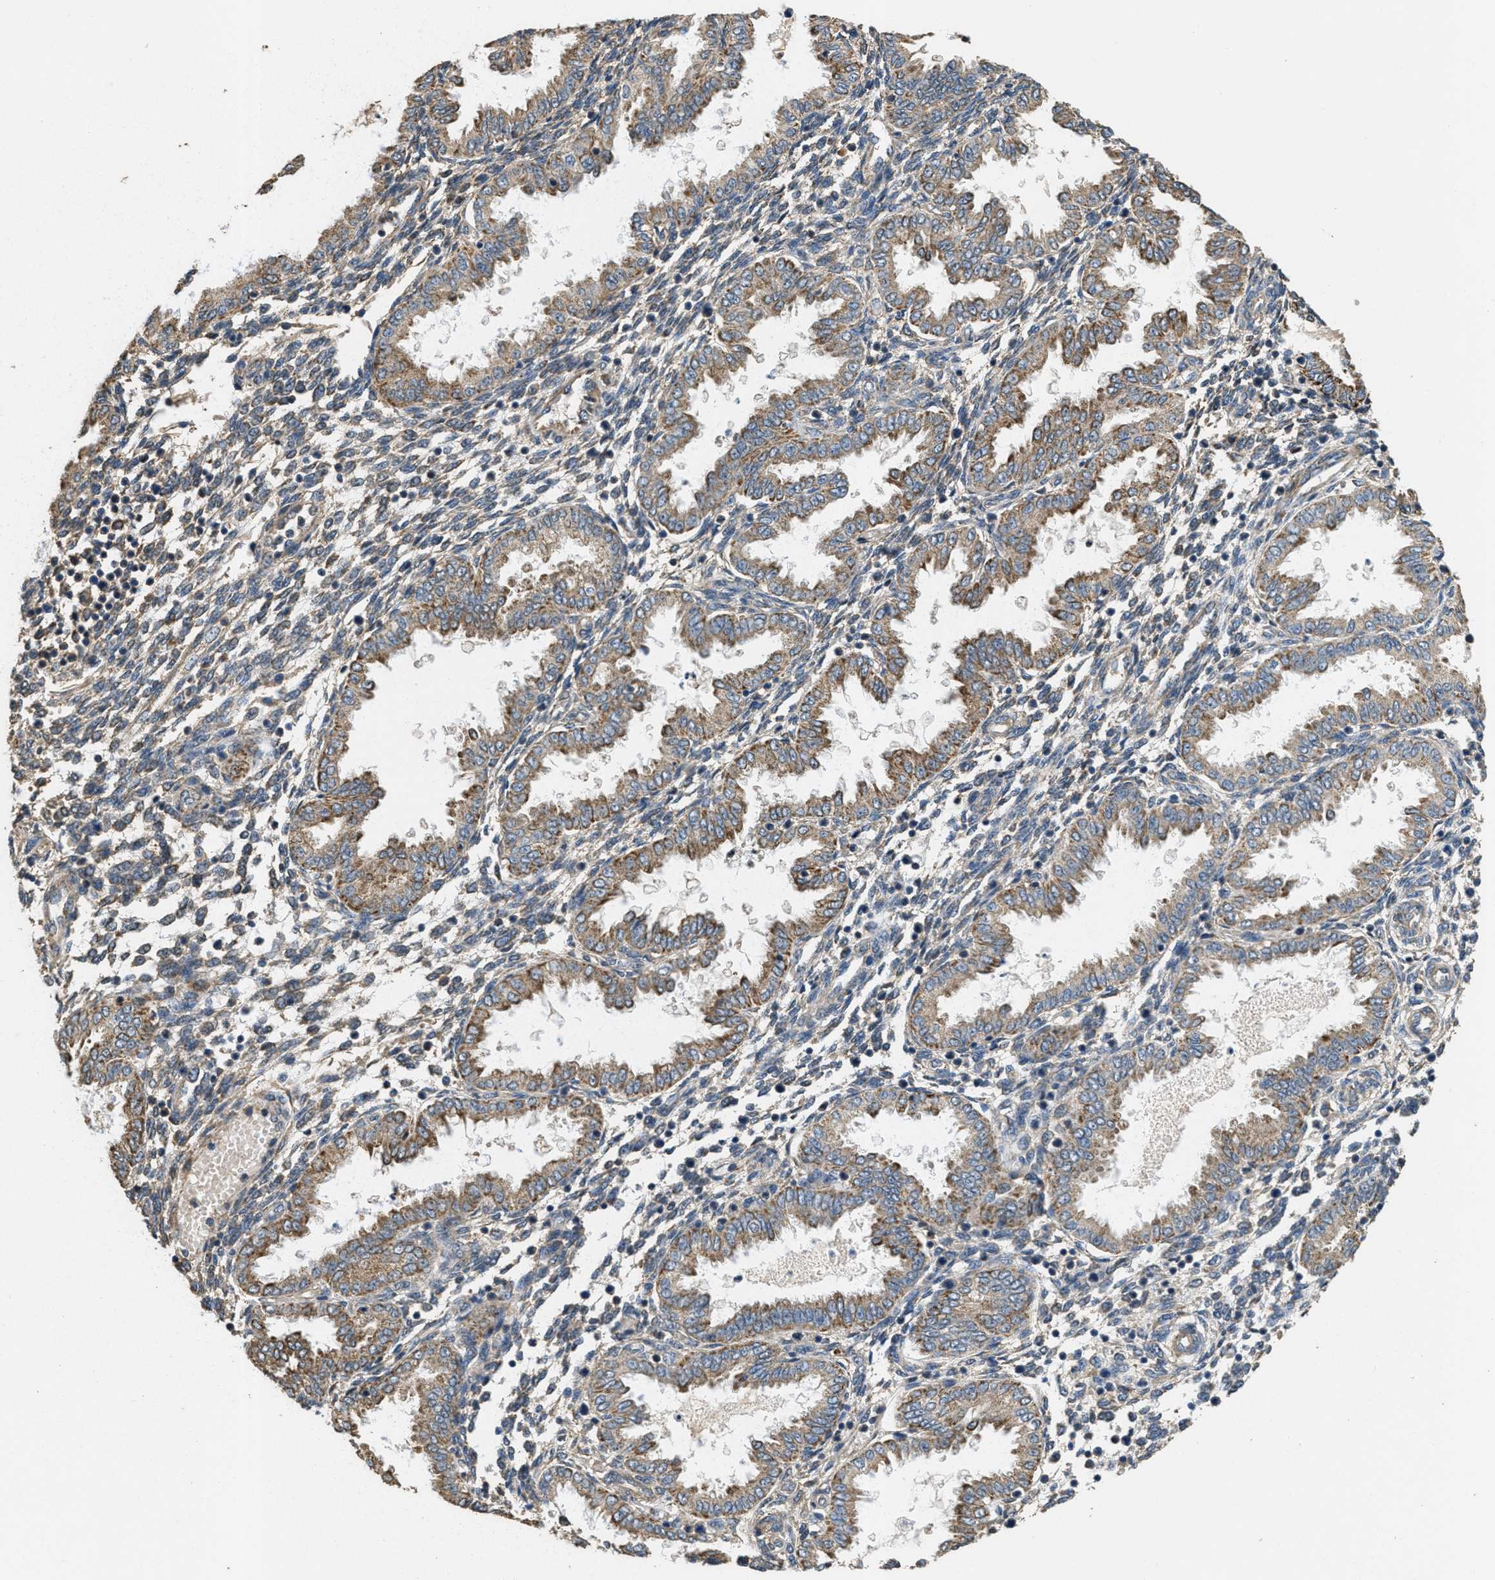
{"staining": {"intensity": "weak", "quantity": ">75%", "location": "cytoplasmic/membranous"}, "tissue": "endometrium", "cell_type": "Cells in endometrial stroma", "image_type": "normal", "snomed": [{"axis": "morphology", "description": "Normal tissue, NOS"}, {"axis": "topography", "description": "Endometrium"}], "caption": "Immunohistochemical staining of unremarkable endometrium displays low levels of weak cytoplasmic/membranous positivity in approximately >75% of cells in endometrial stroma.", "gene": "THBS2", "patient": {"sex": "female", "age": 33}}